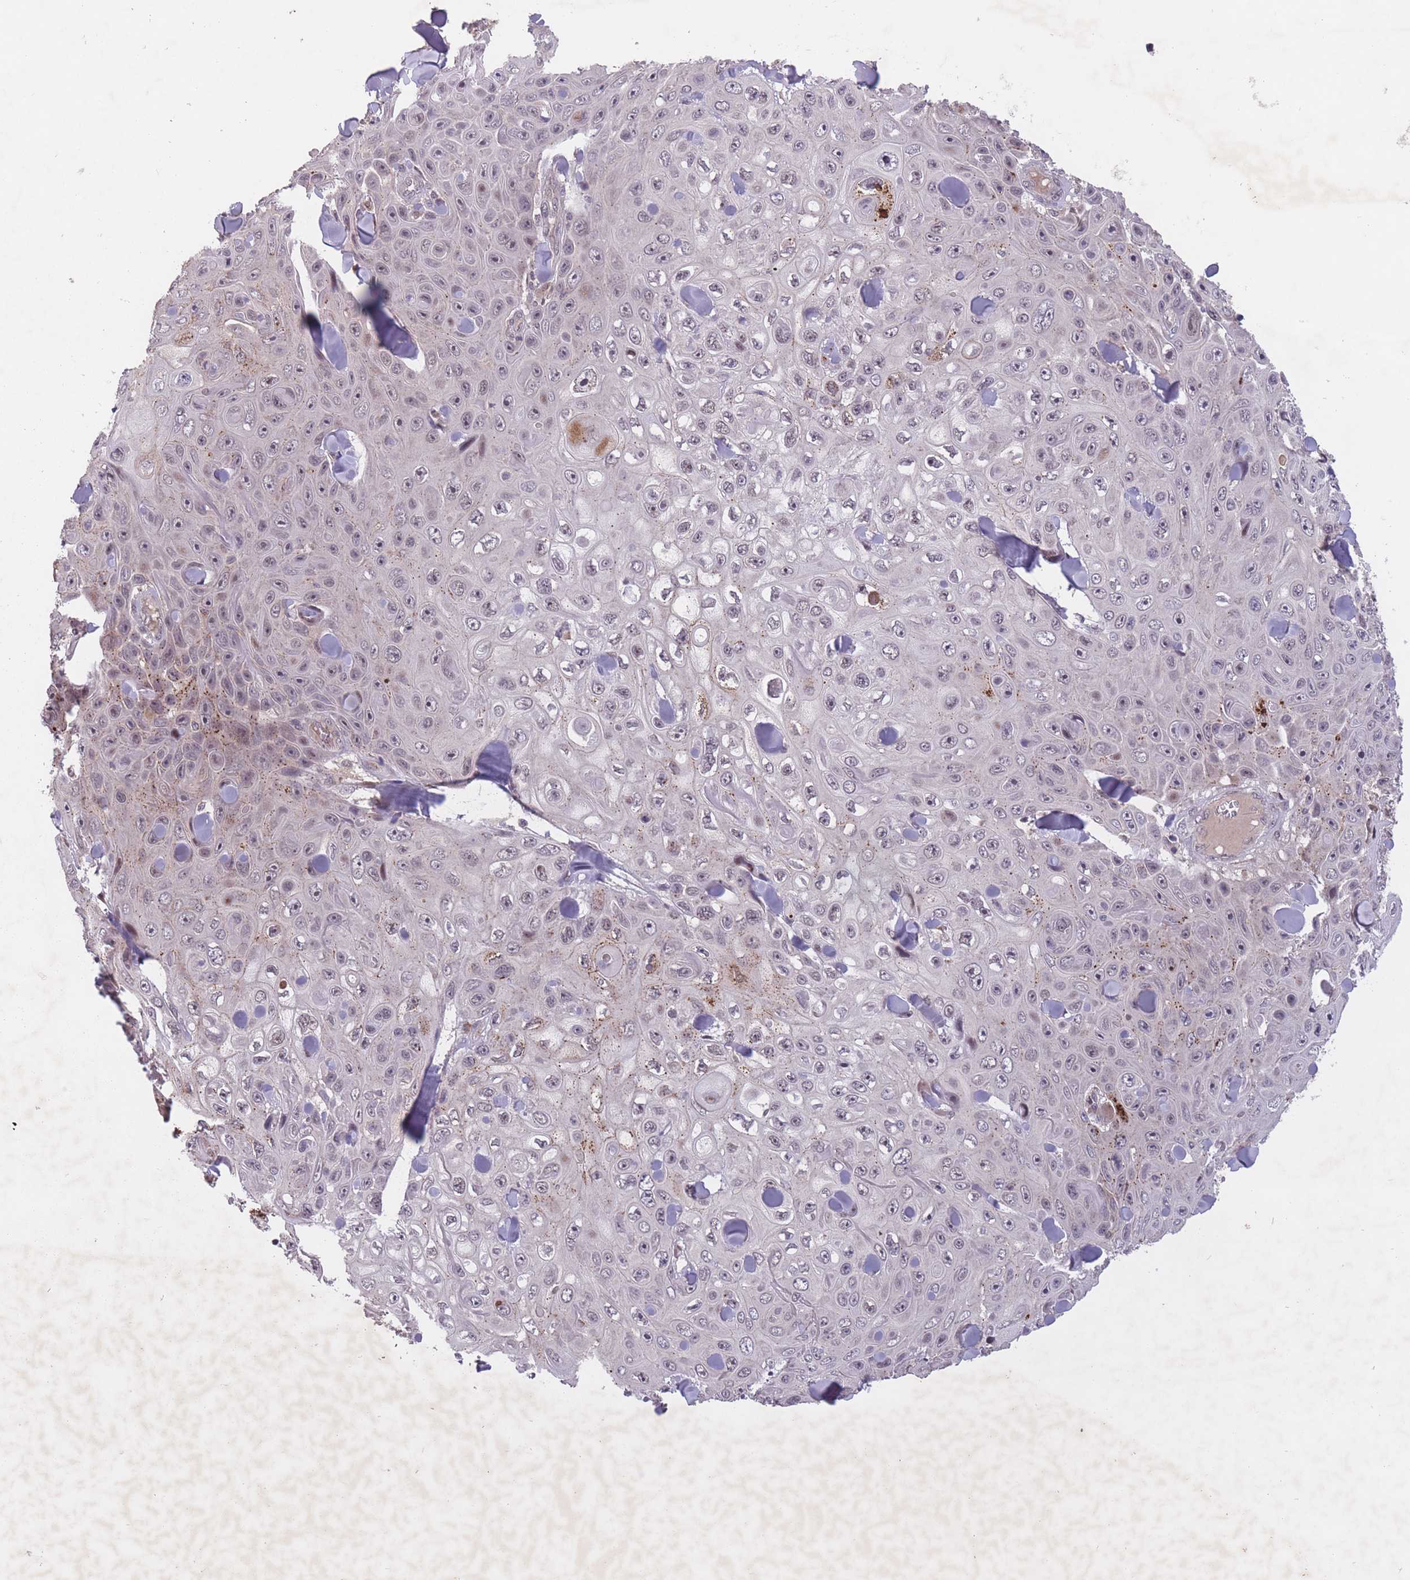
{"staining": {"intensity": "moderate", "quantity": "<25%", "location": "cytoplasmic/membranous"}, "tissue": "skin cancer", "cell_type": "Tumor cells", "image_type": "cancer", "snomed": [{"axis": "morphology", "description": "Squamous cell carcinoma, NOS"}, {"axis": "topography", "description": "Skin"}], "caption": "High-magnification brightfield microscopy of squamous cell carcinoma (skin) stained with DAB (brown) and counterstained with hematoxylin (blue). tumor cells exhibit moderate cytoplasmic/membranous positivity is seen in approximately<25% of cells. (DAB IHC, brown staining for protein, blue staining for nuclei).", "gene": "SECTM1", "patient": {"sex": "male", "age": 82}}